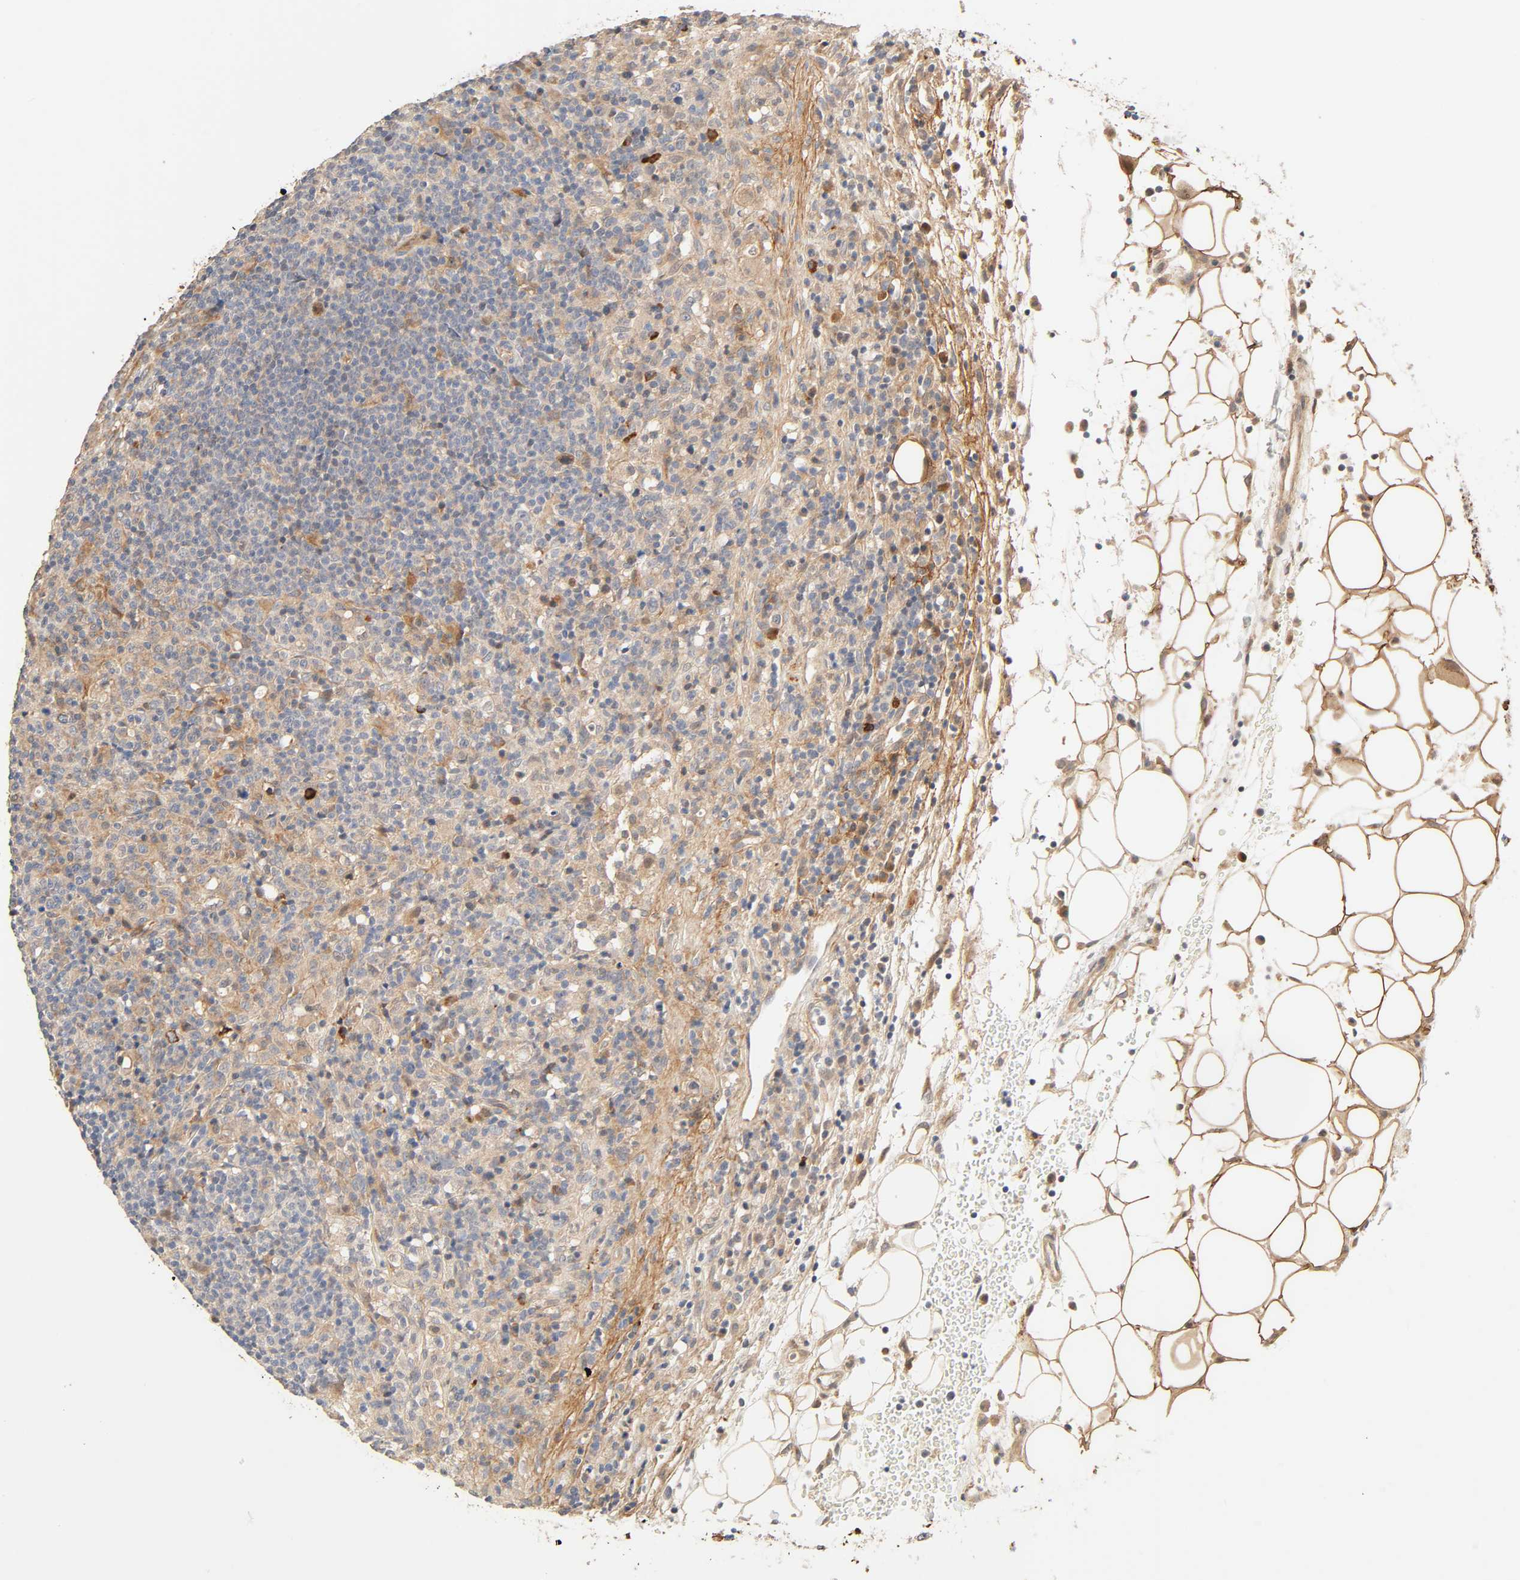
{"staining": {"intensity": "moderate", "quantity": ">75%", "location": "cytoplasmic/membranous"}, "tissue": "lymphoma", "cell_type": "Tumor cells", "image_type": "cancer", "snomed": [{"axis": "morphology", "description": "Hodgkin's disease, NOS"}, {"axis": "topography", "description": "Lymph node"}], "caption": "Immunohistochemistry (IHC) photomicrograph of Hodgkin's disease stained for a protein (brown), which displays medium levels of moderate cytoplasmic/membranous expression in about >75% of tumor cells.", "gene": "CACNA1G", "patient": {"sex": "male", "age": 65}}